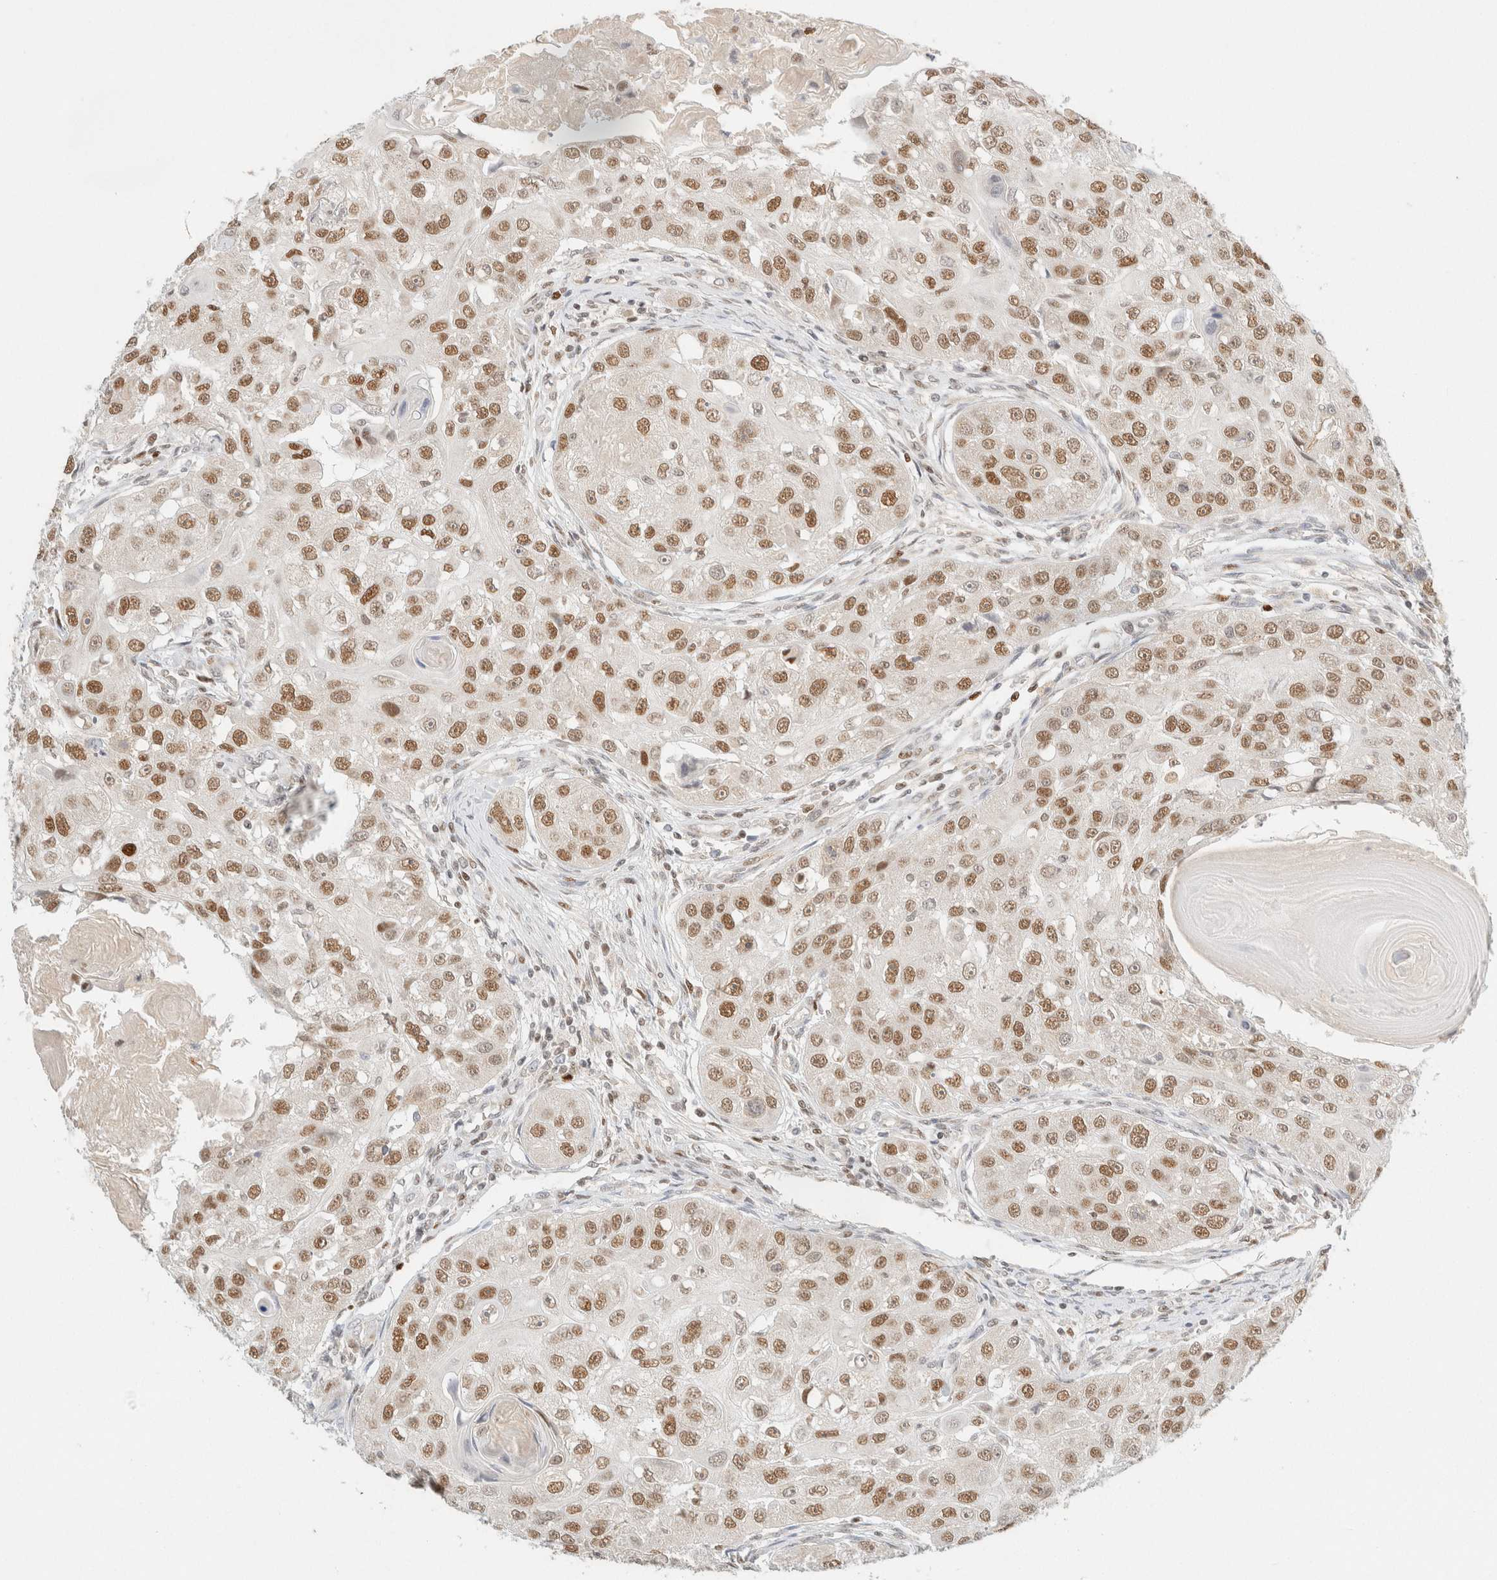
{"staining": {"intensity": "moderate", "quantity": ">75%", "location": "nuclear"}, "tissue": "head and neck cancer", "cell_type": "Tumor cells", "image_type": "cancer", "snomed": [{"axis": "morphology", "description": "Normal tissue, NOS"}, {"axis": "morphology", "description": "Squamous cell carcinoma, NOS"}, {"axis": "topography", "description": "Skeletal muscle"}, {"axis": "topography", "description": "Head-Neck"}], "caption": "High-power microscopy captured an IHC image of head and neck squamous cell carcinoma, revealing moderate nuclear positivity in about >75% of tumor cells. (DAB (3,3'-diaminobenzidine) IHC with brightfield microscopy, high magnification).", "gene": "DDB2", "patient": {"sex": "male", "age": 51}}